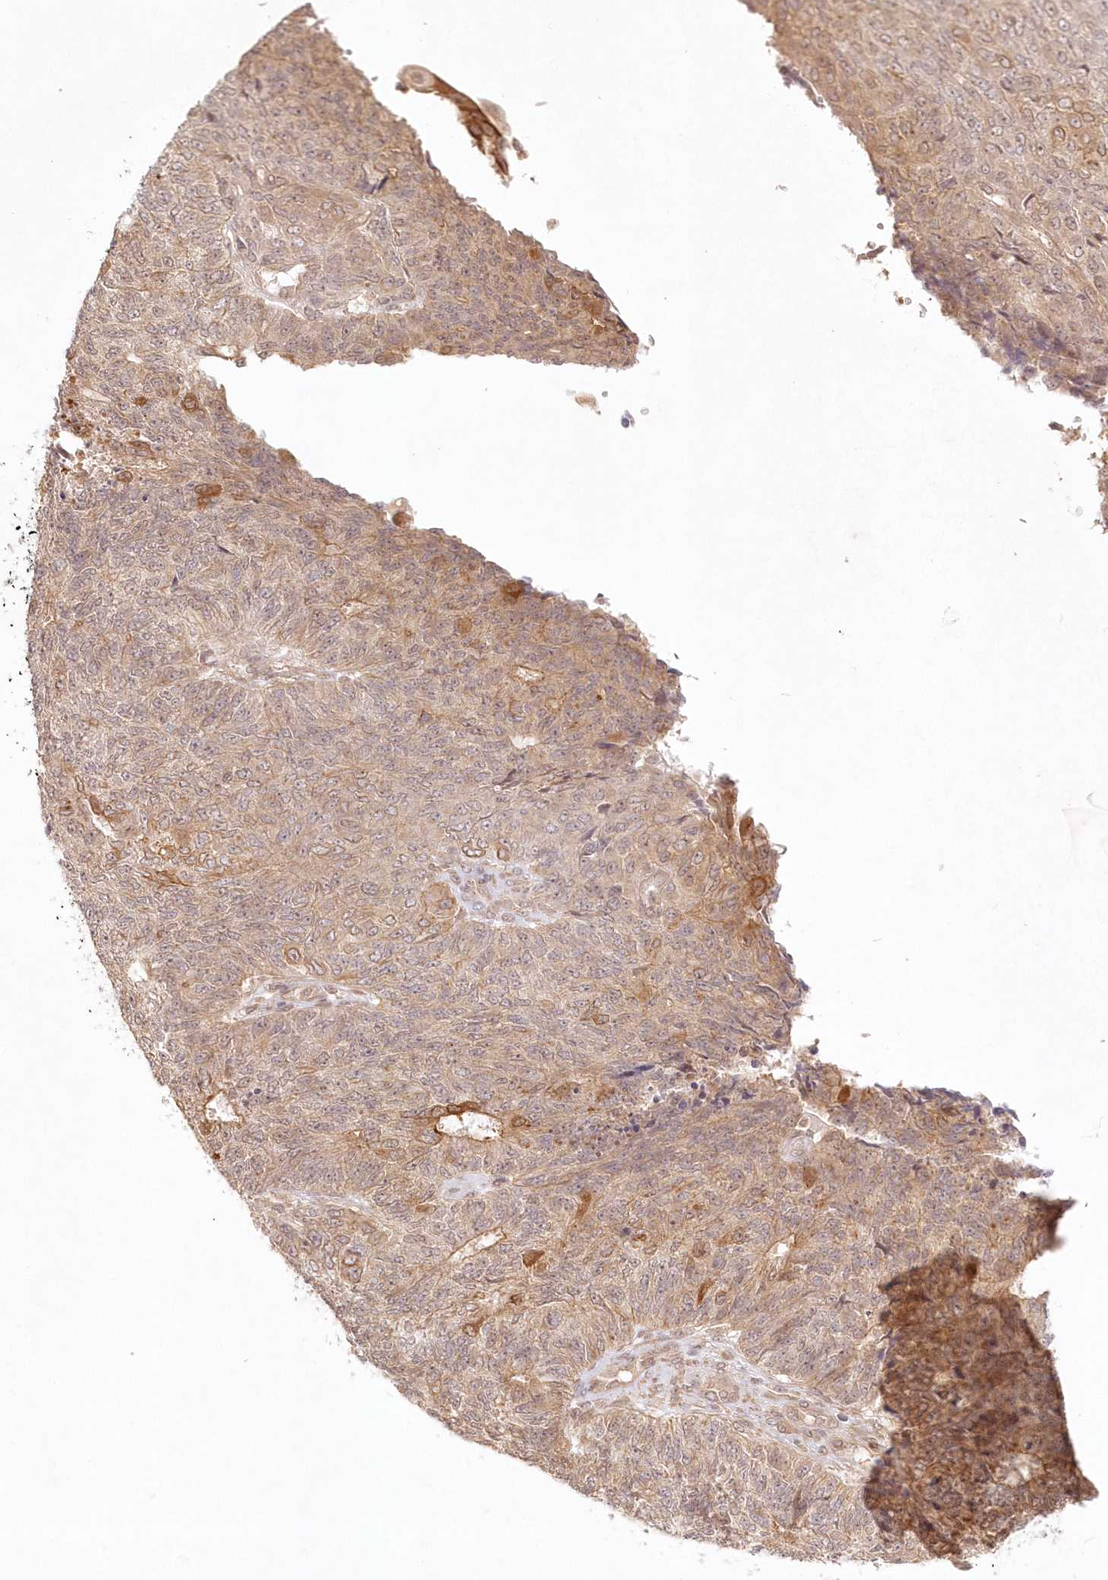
{"staining": {"intensity": "moderate", "quantity": ">75%", "location": "cytoplasmic/membranous"}, "tissue": "endometrial cancer", "cell_type": "Tumor cells", "image_type": "cancer", "snomed": [{"axis": "morphology", "description": "Adenocarcinoma, NOS"}, {"axis": "topography", "description": "Endometrium"}], "caption": "Endometrial cancer (adenocarcinoma) tissue reveals moderate cytoplasmic/membranous expression in approximately >75% of tumor cells, visualized by immunohistochemistry. The protein of interest is stained brown, and the nuclei are stained in blue (DAB IHC with brightfield microscopy, high magnification).", "gene": "KIAA0232", "patient": {"sex": "female", "age": 32}}